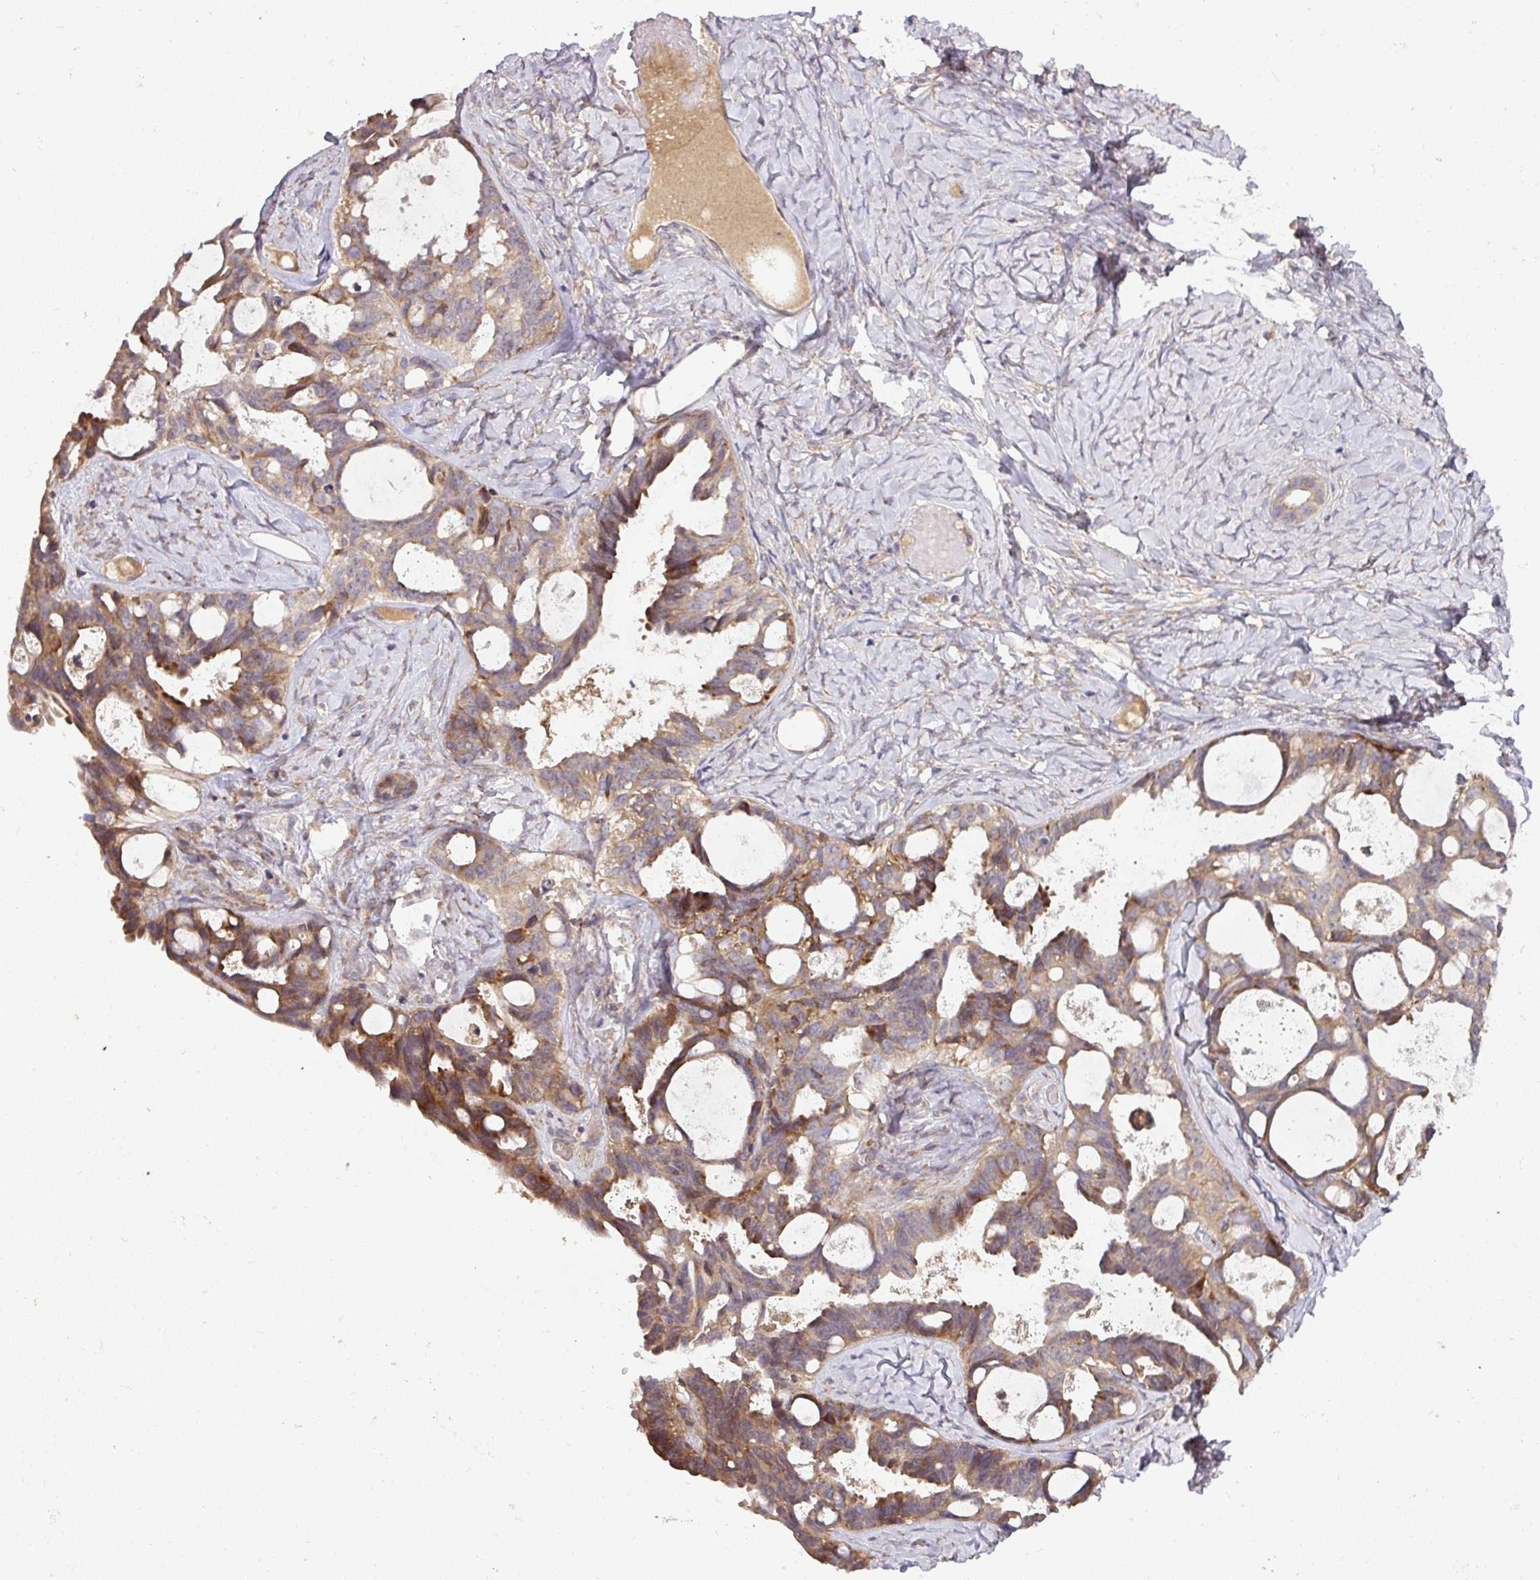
{"staining": {"intensity": "moderate", "quantity": ">75%", "location": "cytoplasmic/membranous"}, "tissue": "ovarian cancer", "cell_type": "Tumor cells", "image_type": "cancer", "snomed": [{"axis": "morphology", "description": "Cystadenocarcinoma, serous, NOS"}, {"axis": "topography", "description": "Ovary"}], "caption": "Serous cystadenocarcinoma (ovarian) was stained to show a protein in brown. There is medium levels of moderate cytoplasmic/membranous staining in about >75% of tumor cells.", "gene": "GALP", "patient": {"sex": "female", "age": 69}}